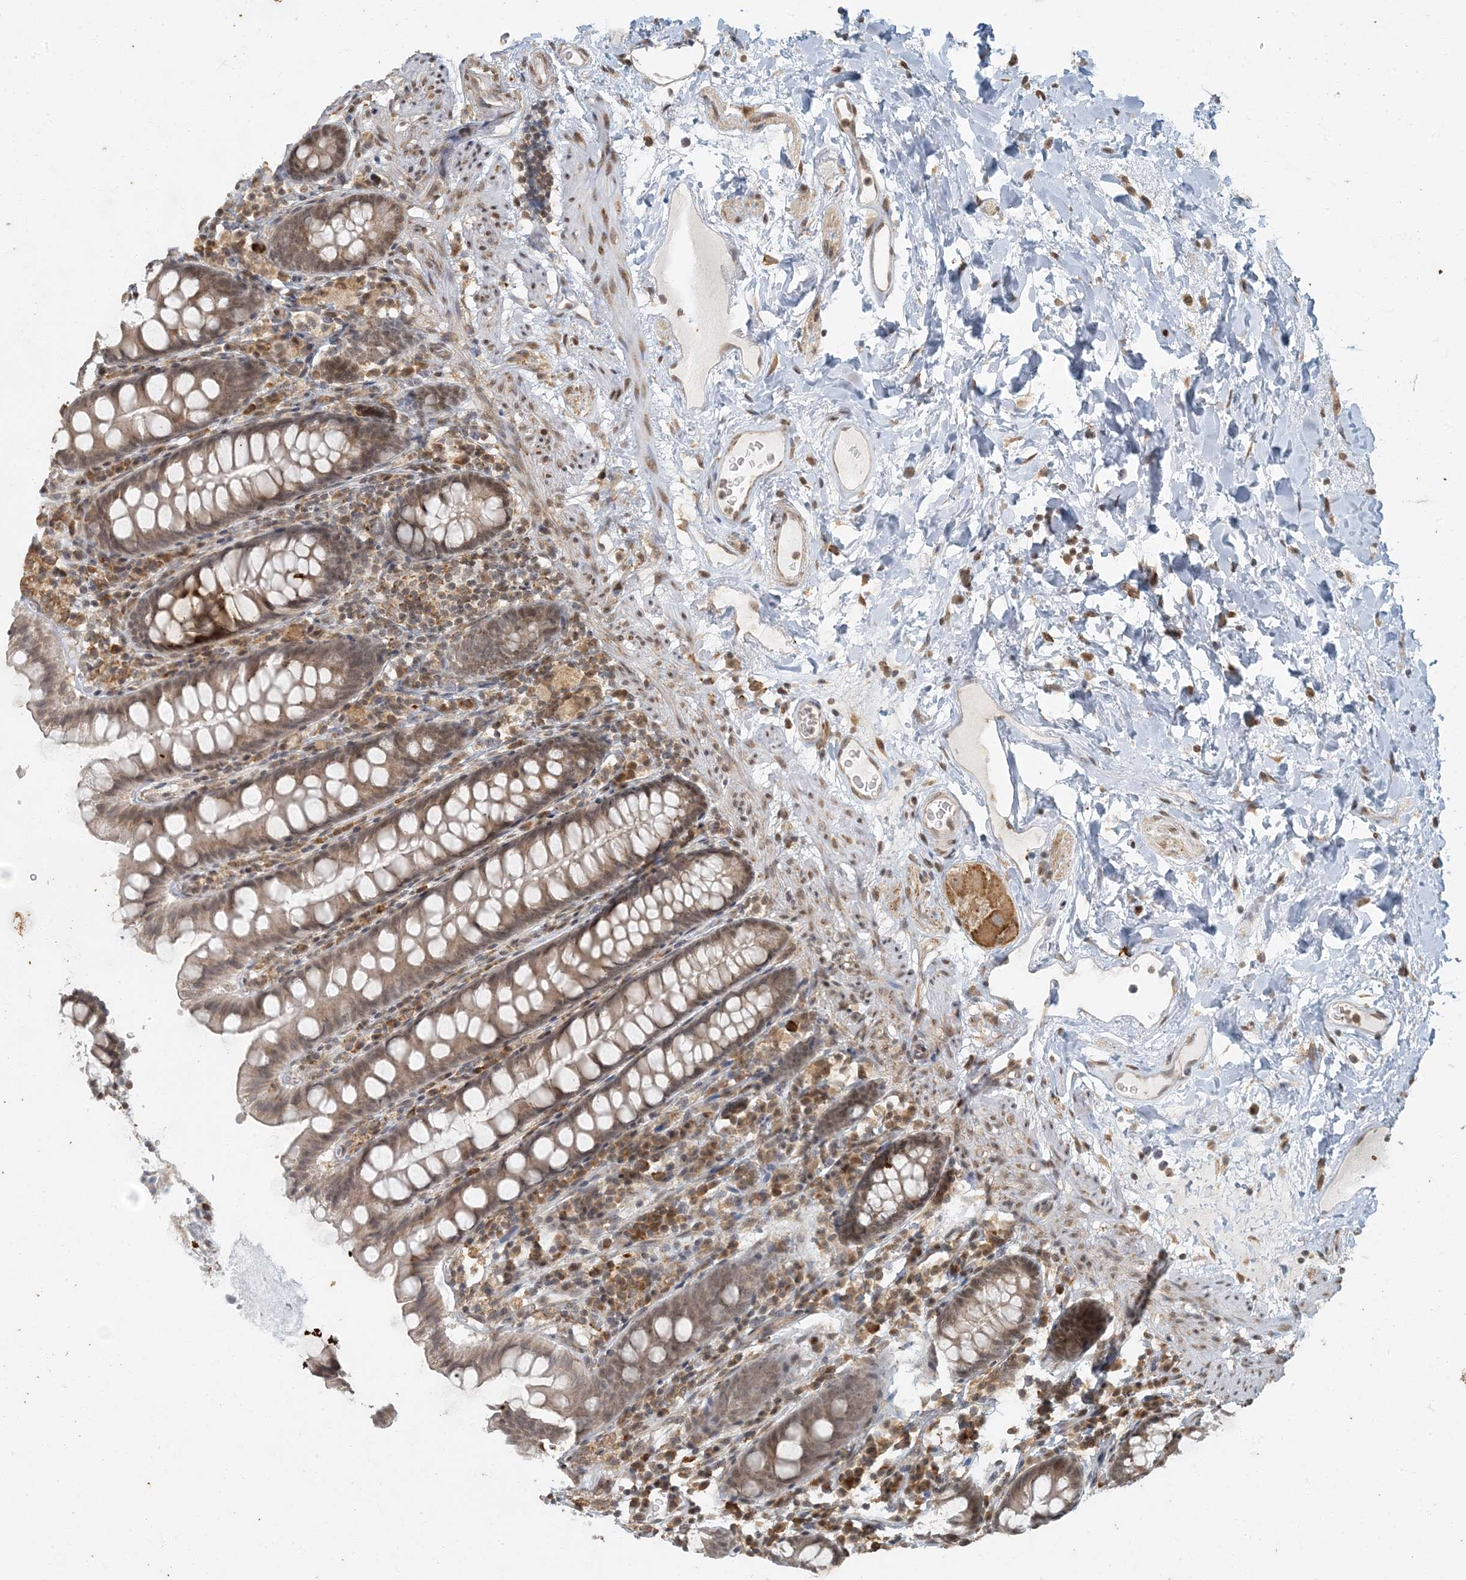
{"staining": {"intensity": "moderate", "quantity": "<25%", "location": "nuclear"}, "tissue": "colon", "cell_type": "Endothelial cells", "image_type": "normal", "snomed": [{"axis": "morphology", "description": "Normal tissue, NOS"}, {"axis": "topography", "description": "Colon"}], "caption": "High-magnification brightfield microscopy of normal colon stained with DAB (3,3'-diaminobenzidine) (brown) and counterstained with hematoxylin (blue). endothelial cells exhibit moderate nuclear expression is present in approximately<25% of cells. (DAB IHC, brown staining for protein, blue staining for nuclei).", "gene": "AK9", "patient": {"sex": "female", "age": 79}}